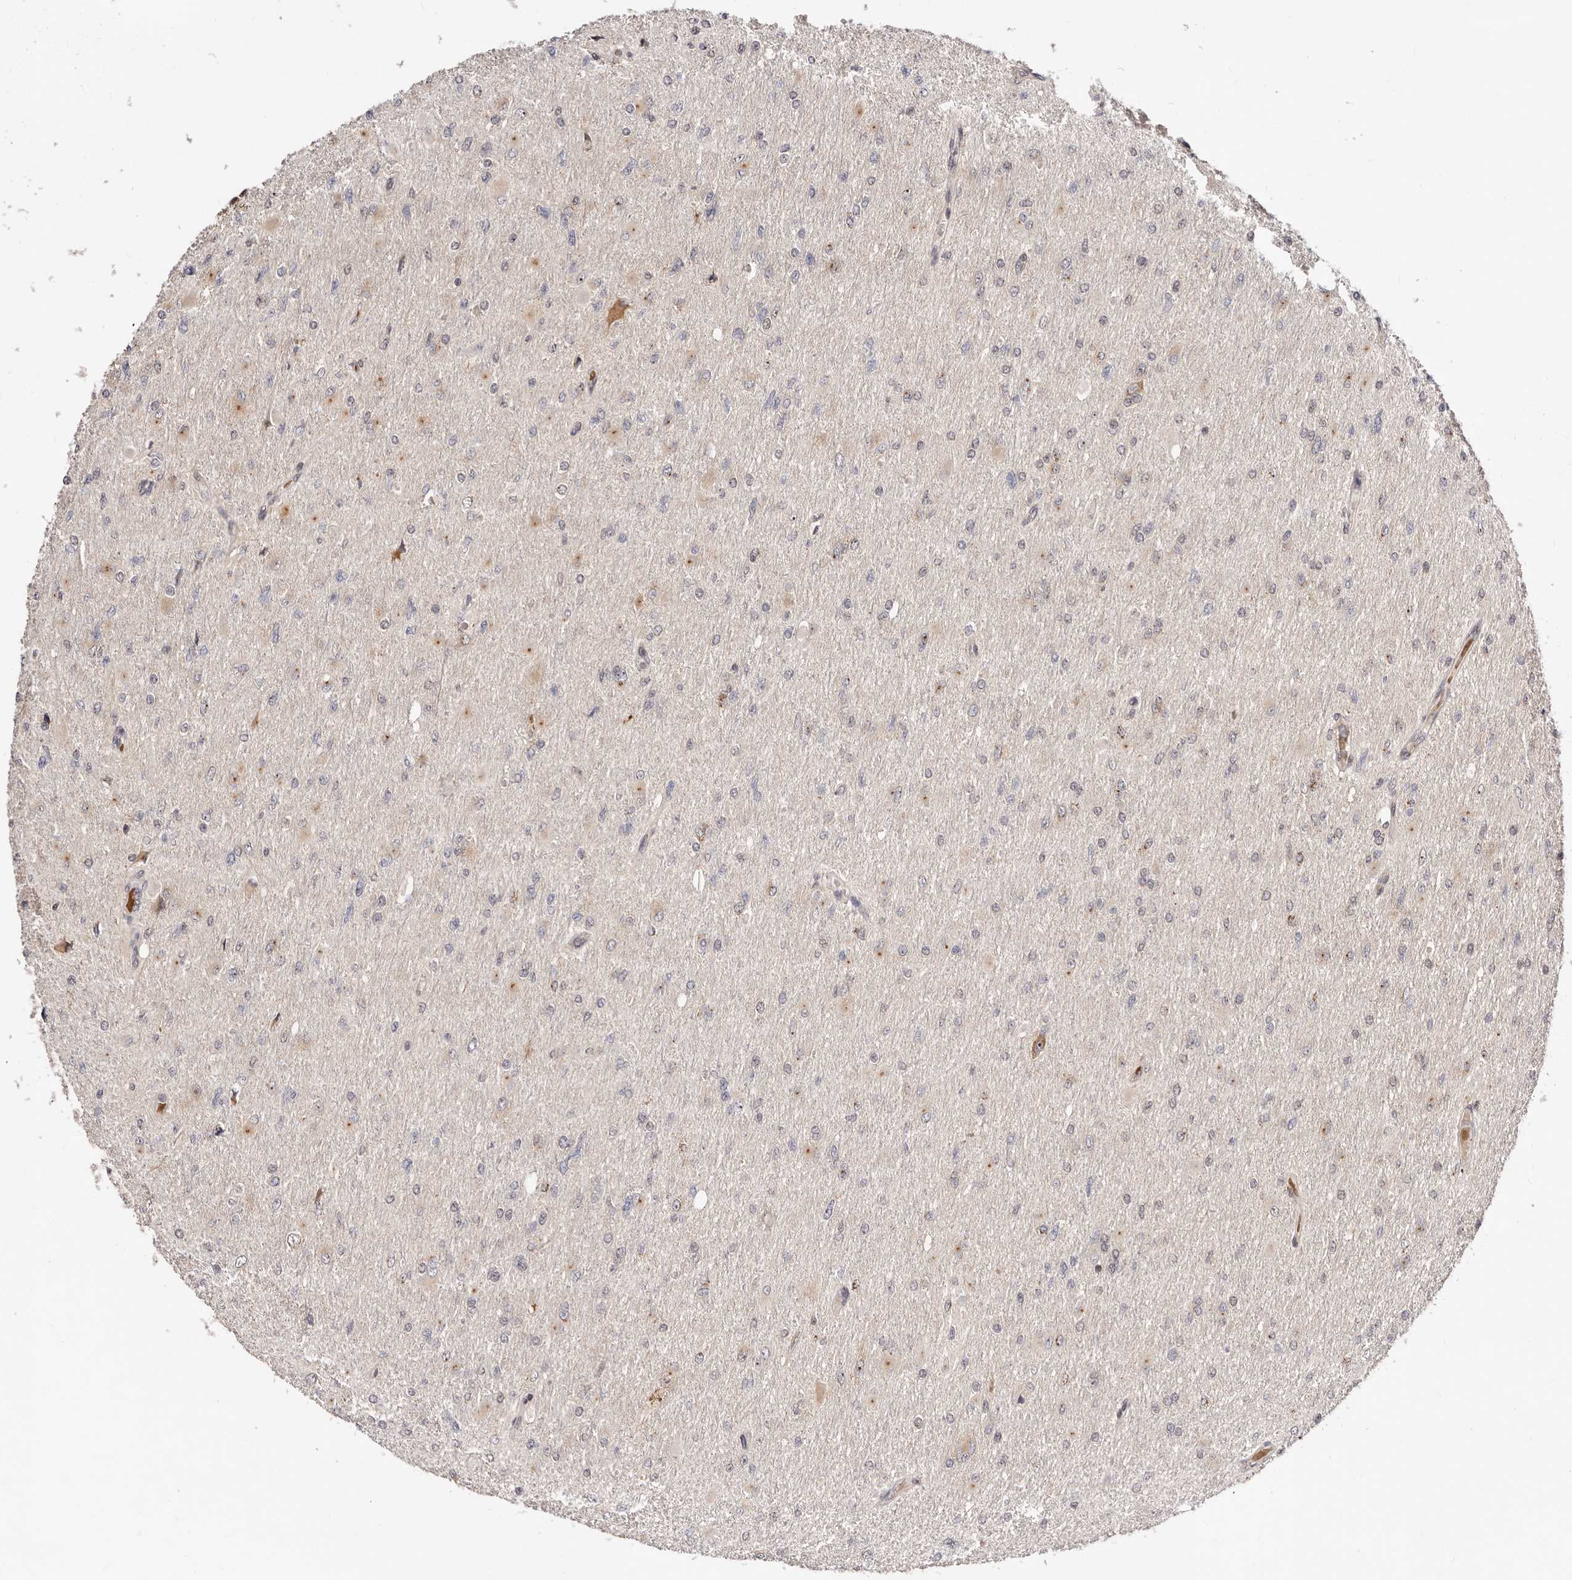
{"staining": {"intensity": "negative", "quantity": "none", "location": "none"}, "tissue": "glioma", "cell_type": "Tumor cells", "image_type": "cancer", "snomed": [{"axis": "morphology", "description": "Glioma, malignant, High grade"}, {"axis": "topography", "description": "Cerebral cortex"}], "caption": "Tumor cells are negative for brown protein staining in high-grade glioma (malignant).", "gene": "APOL6", "patient": {"sex": "female", "age": 36}}